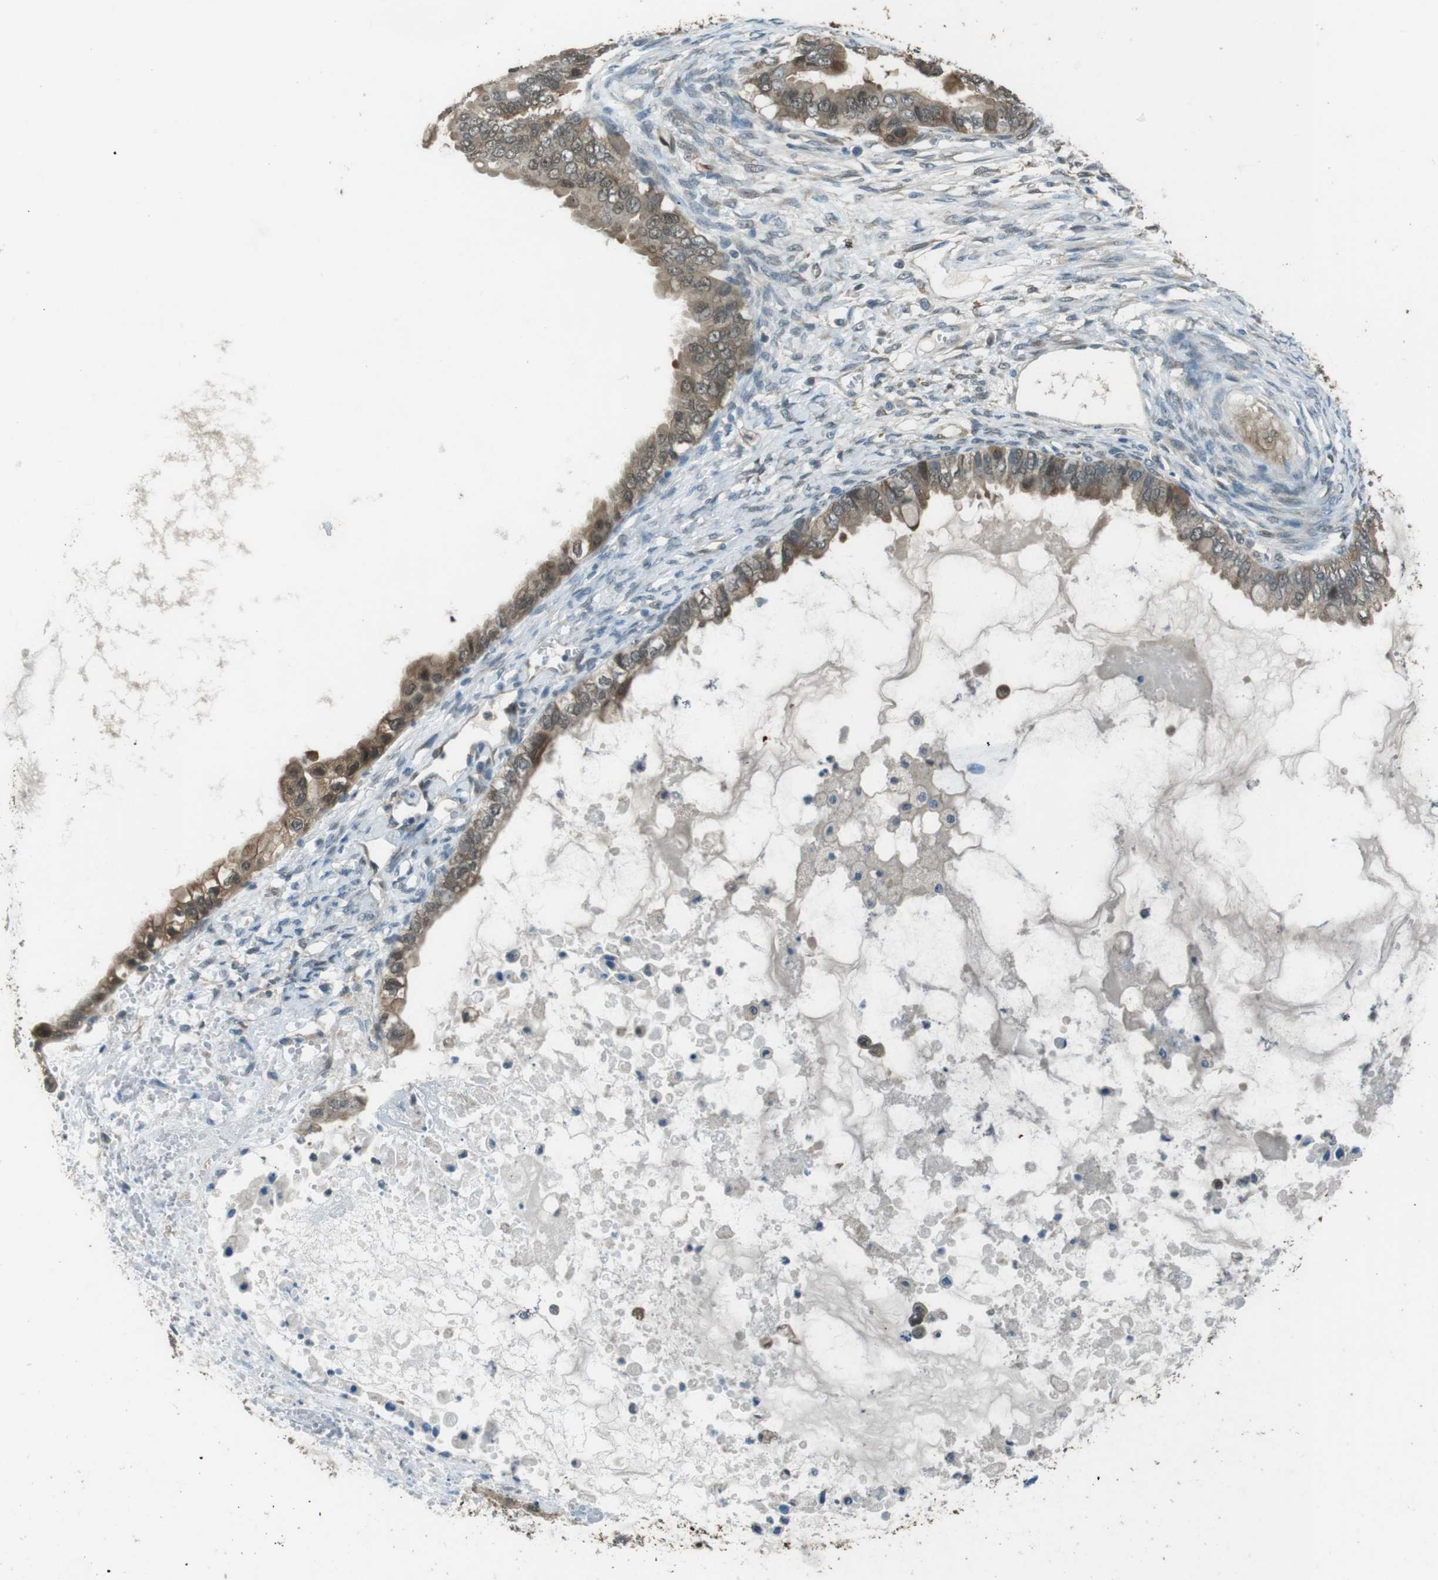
{"staining": {"intensity": "weak", "quantity": ">75%", "location": "cytoplasmic/membranous,nuclear"}, "tissue": "ovarian cancer", "cell_type": "Tumor cells", "image_type": "cancer", "snomed": [{"axis": "morphology", "description": "Cystadenocarcinoma, mucinous, NOS"}, {"axis": "topography", "description": "Ovary"}], "caption": "Immunohistochemistry (IHC) of ovarian cancer shows low levels of weak cytoplasmic/membranous and nuclear expression in approximately >75% of tumor cells.", "gene": "MFAP3", "patient": {"sex": "female", "age": 80}}